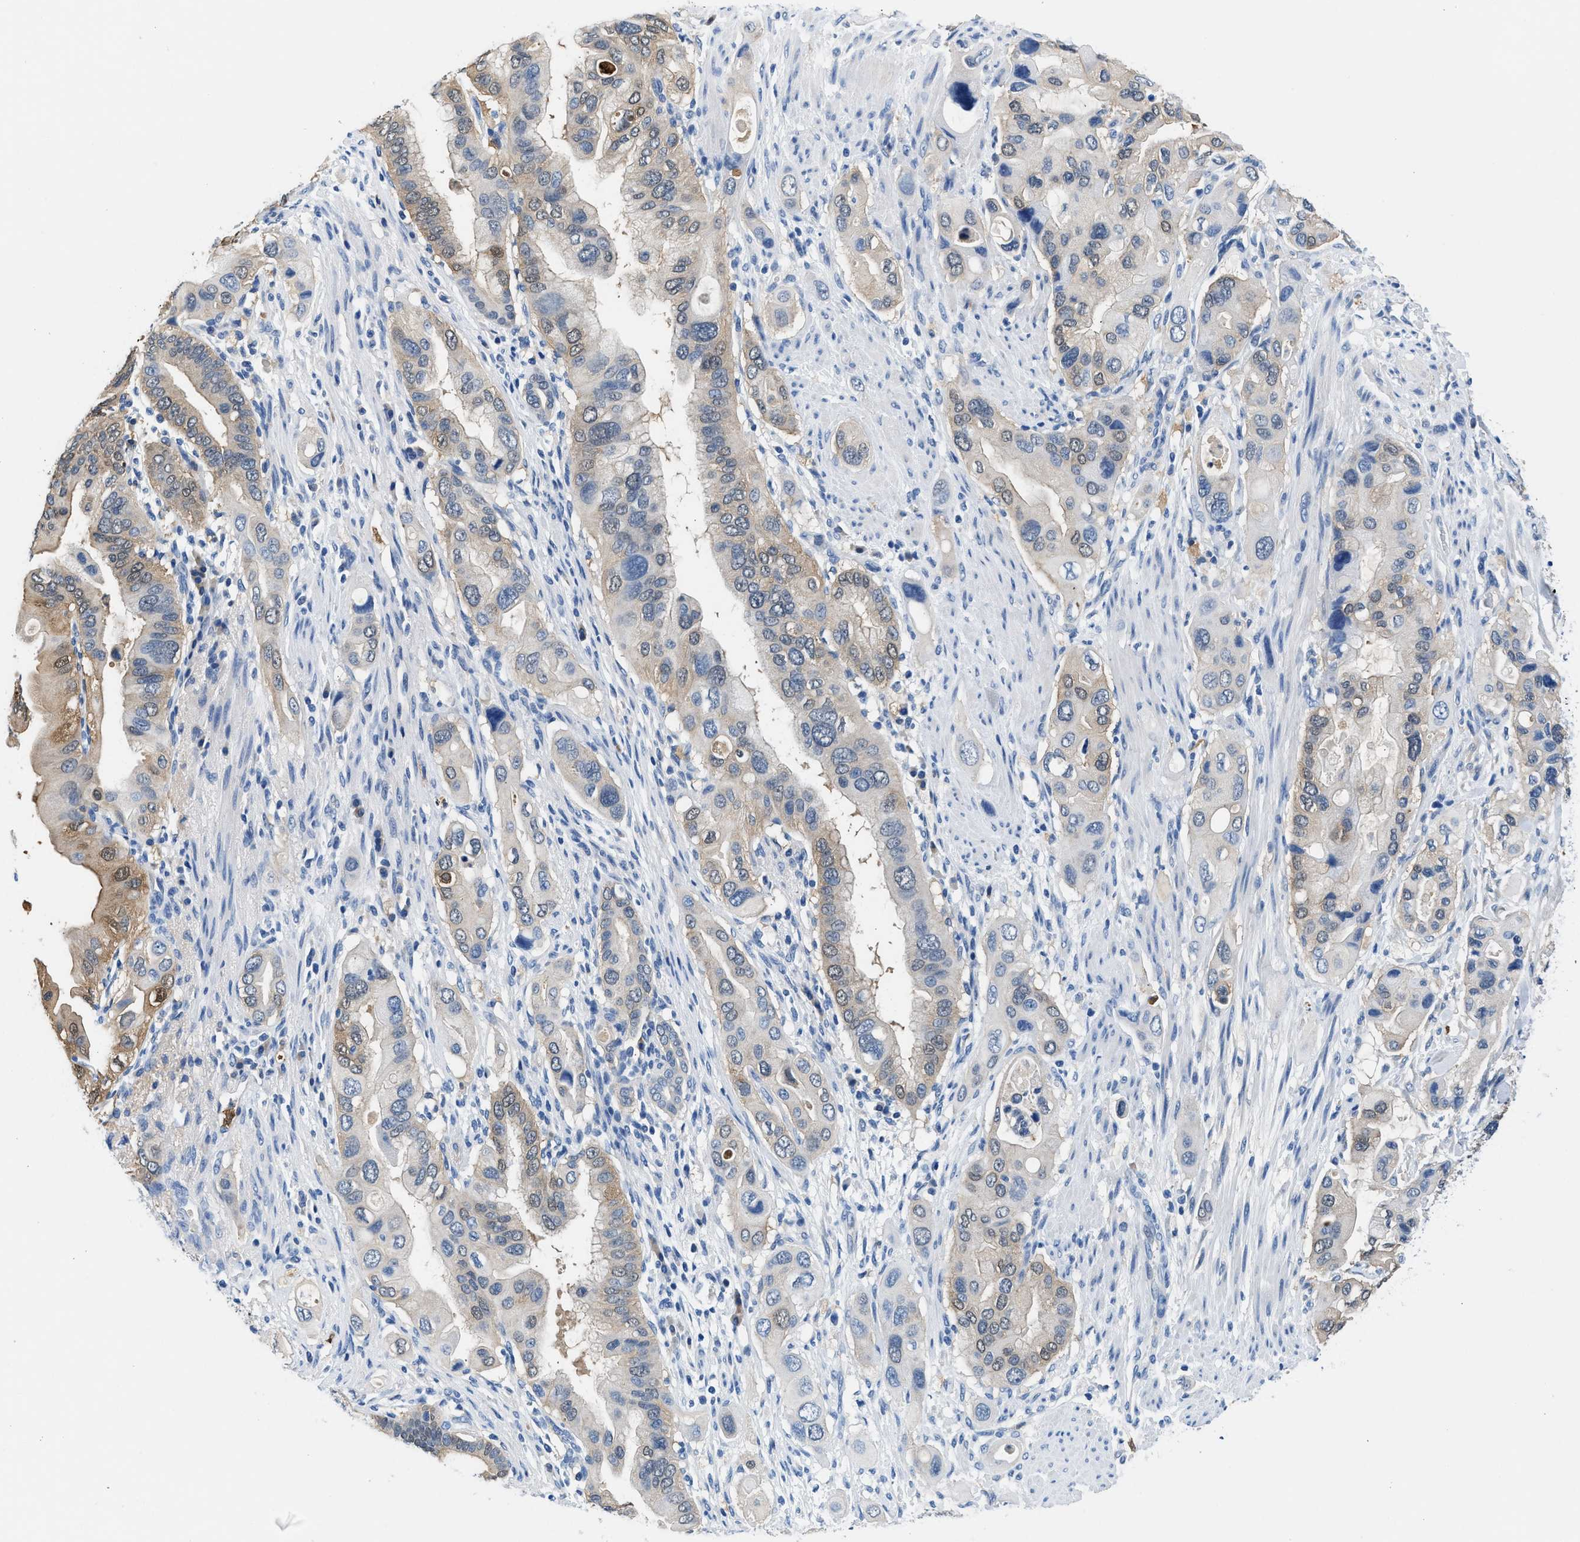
{"staining": {"intensity": "weak", "quantity": "<25%", "location": "cytoplasmic/membranous"}, "tissue": "pancreatic cancer", "cell_type": "Tumor cells", "image_type": "cancer", "snomed": [{"axis": "morphology", "description": "Adenocarcinoma, NOS"}, {"axis": "topography", "description": "Pancreas"}], "caption": "This photomicrograph is of adenocarcinoma (pancreatic) stained with immunohistochemistry (IHC) to label a protein in brown with the nuclei are counter-stained blue. There is no positivity in tumor cells.", "gene": "FADS6", "patient": {"sex": "female", "age": 56}}